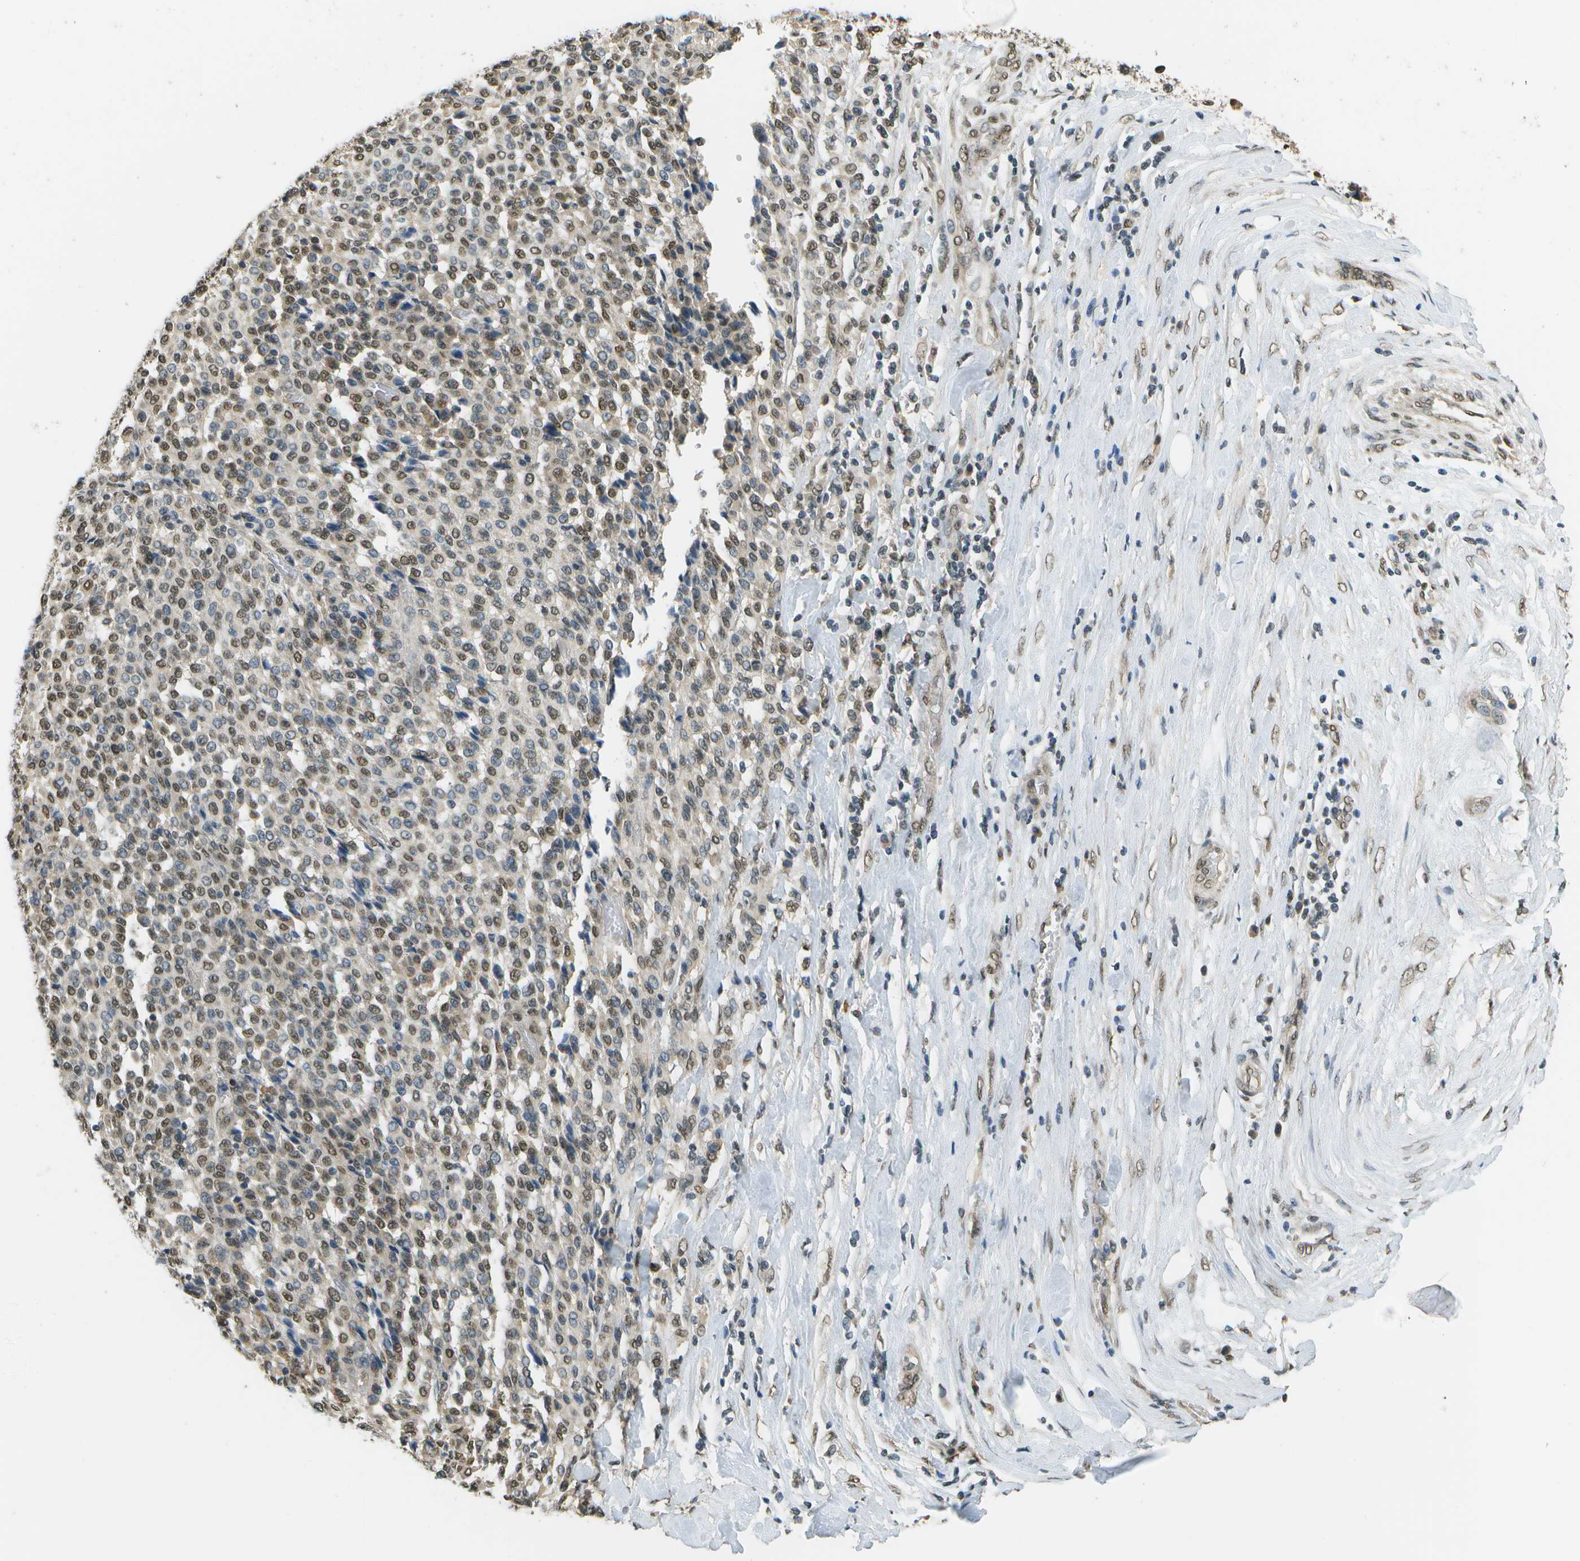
{"staining": {"intensity": "moderate", "quantity": "25%-75%", "location": "nuclear"}, "tissue": "melanoma", "cell_type": "Tumor cells", "image_type": "cancer", "snomed": [{"axis": "morphology", "description": "Malignant melanoma, Metastatic site"}, {"axis": "topography", "description": "Pancreas"}], "caption": "About 25%-75% of tumor cells in melanoma show moderate nuclear protein positivity as visualized by brown immunohistochemical staining.", "gene": "ABL2", "patient": {"sex": "female", "age": 30}}